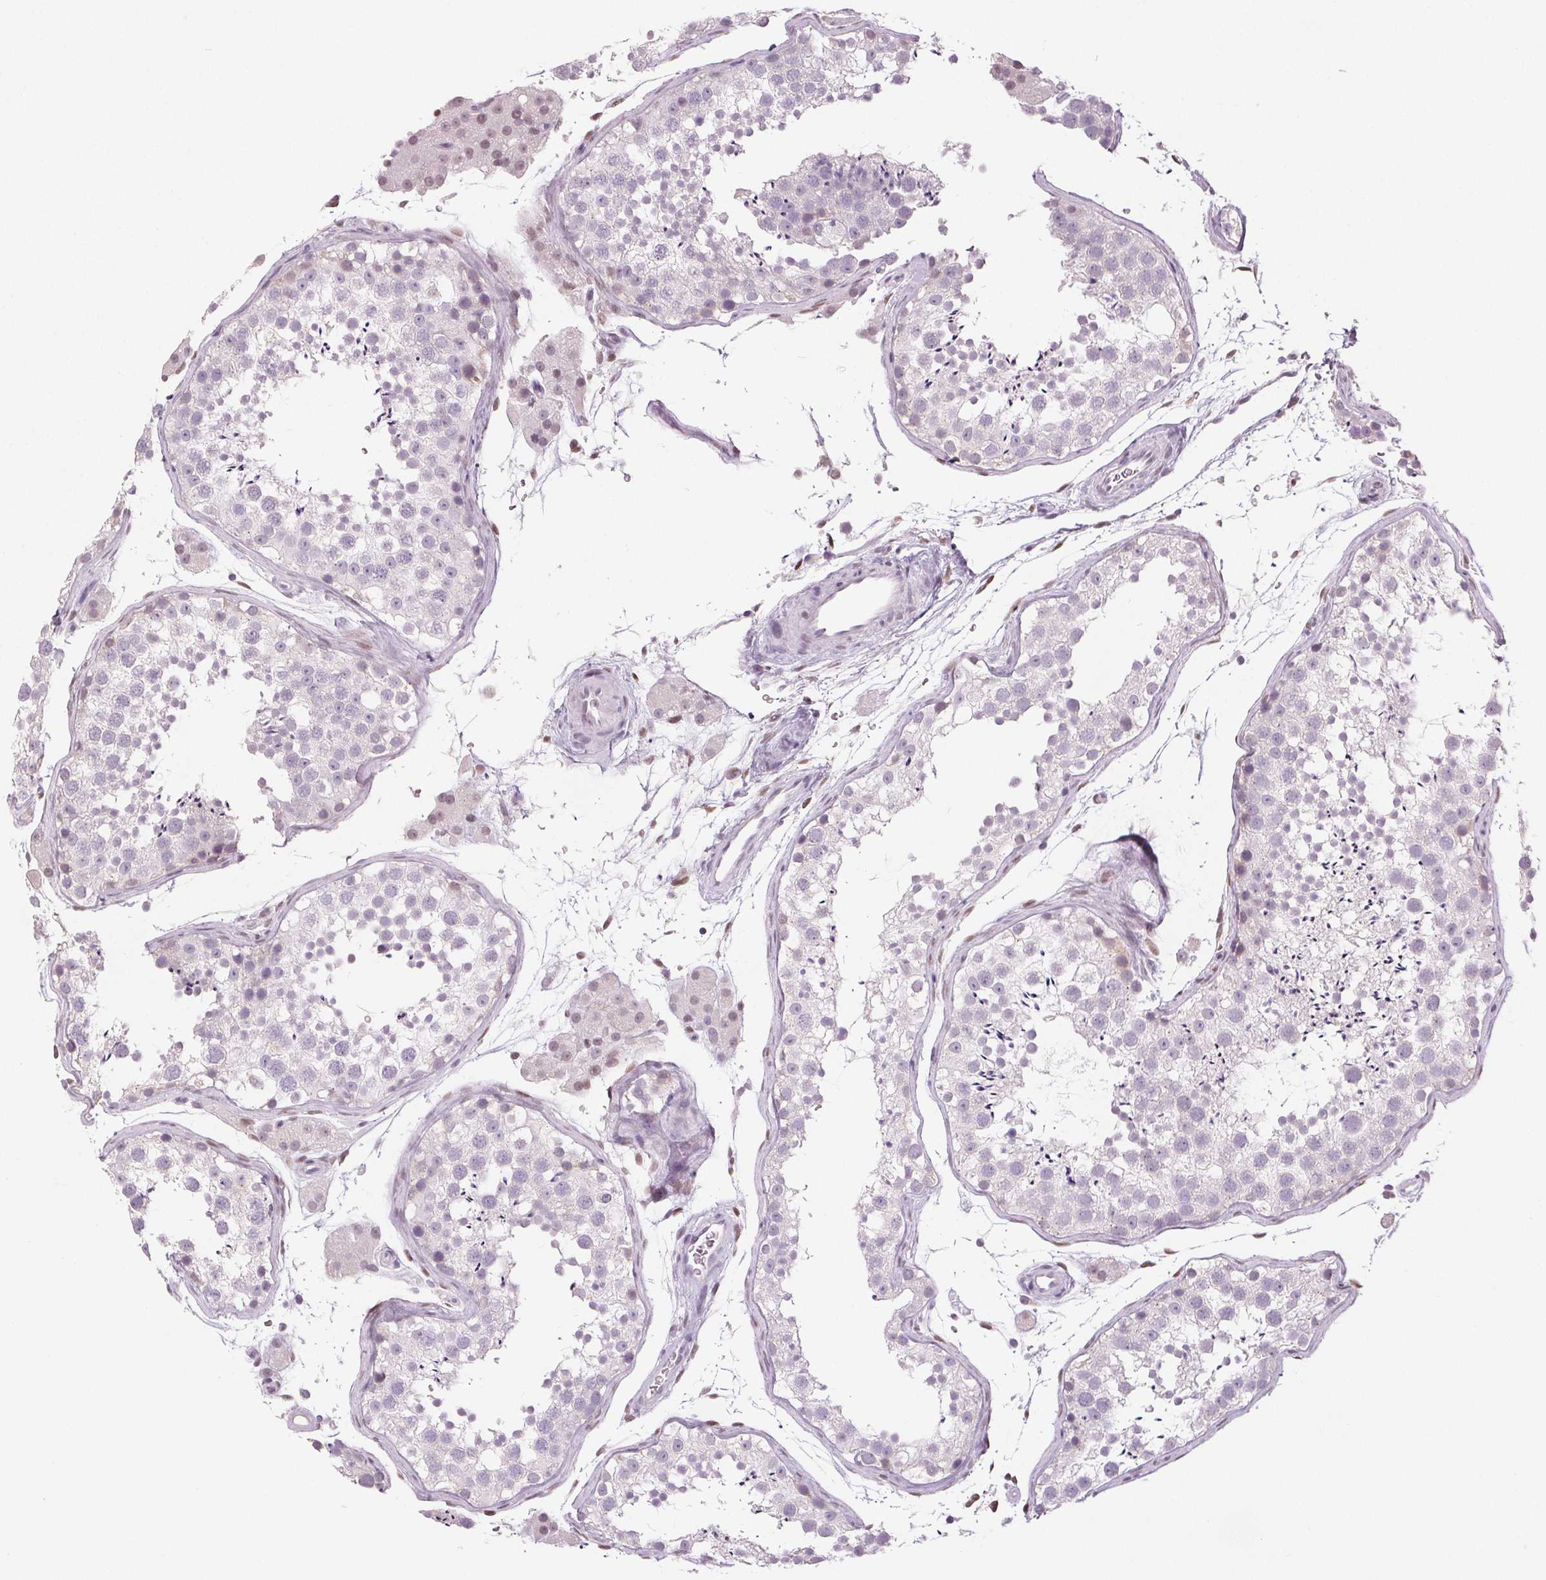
{"staining": {"intensity": "negative", "quantity": "none", "location": "none"}, "tissue": "testis", "cell_type": "Cells in seminiferous ducts", "image_type": "normal", "snomed": [{"axis": "morphology", "description": "Normal tissue, NOS"}, {"axis": "topography", "description": "Testis"}], "caption": "Immunohistochemistry photomicrograph of benign human testis stained for a protein (brown), which demonstrates no expression in cells in seminiferous ducts. (DAB IHC with hematoxylin counter stain).", "gene": "DNAJC6", "patient": {"sex": "male", "age": 41}}